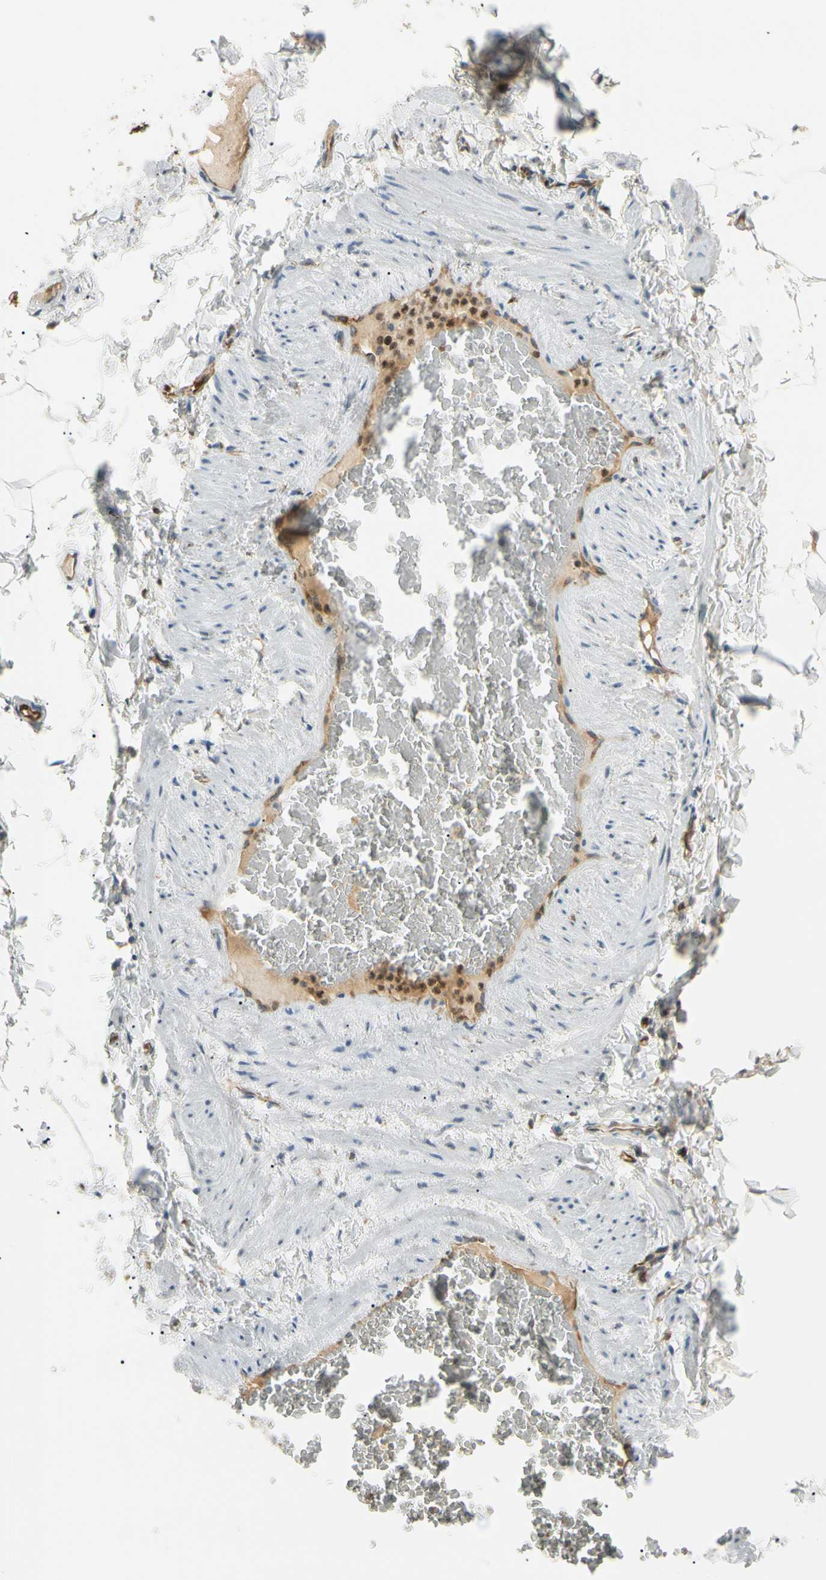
{"staining": {"intensity": "weak", "quantity": ">75%", "location": "cytoplasmic/membranous"}, "tissue": "adipose tissue", "cell_type": "Adipocytes", "image_type": "normal", "snomed": [{"axis": "morphology", "description": "Normal tissue, NOS"}, {"axis": "topography", "description": "Vascular tissue"}], "caption": "Weak cytoplasmic/membranous positivity for a protein is seen in approximately >75% of adipocytes of normal adipose tissue using immunohistochemistry.", "gene": "LPCAT2", "patient": {"sex": "male", "age": 41}}